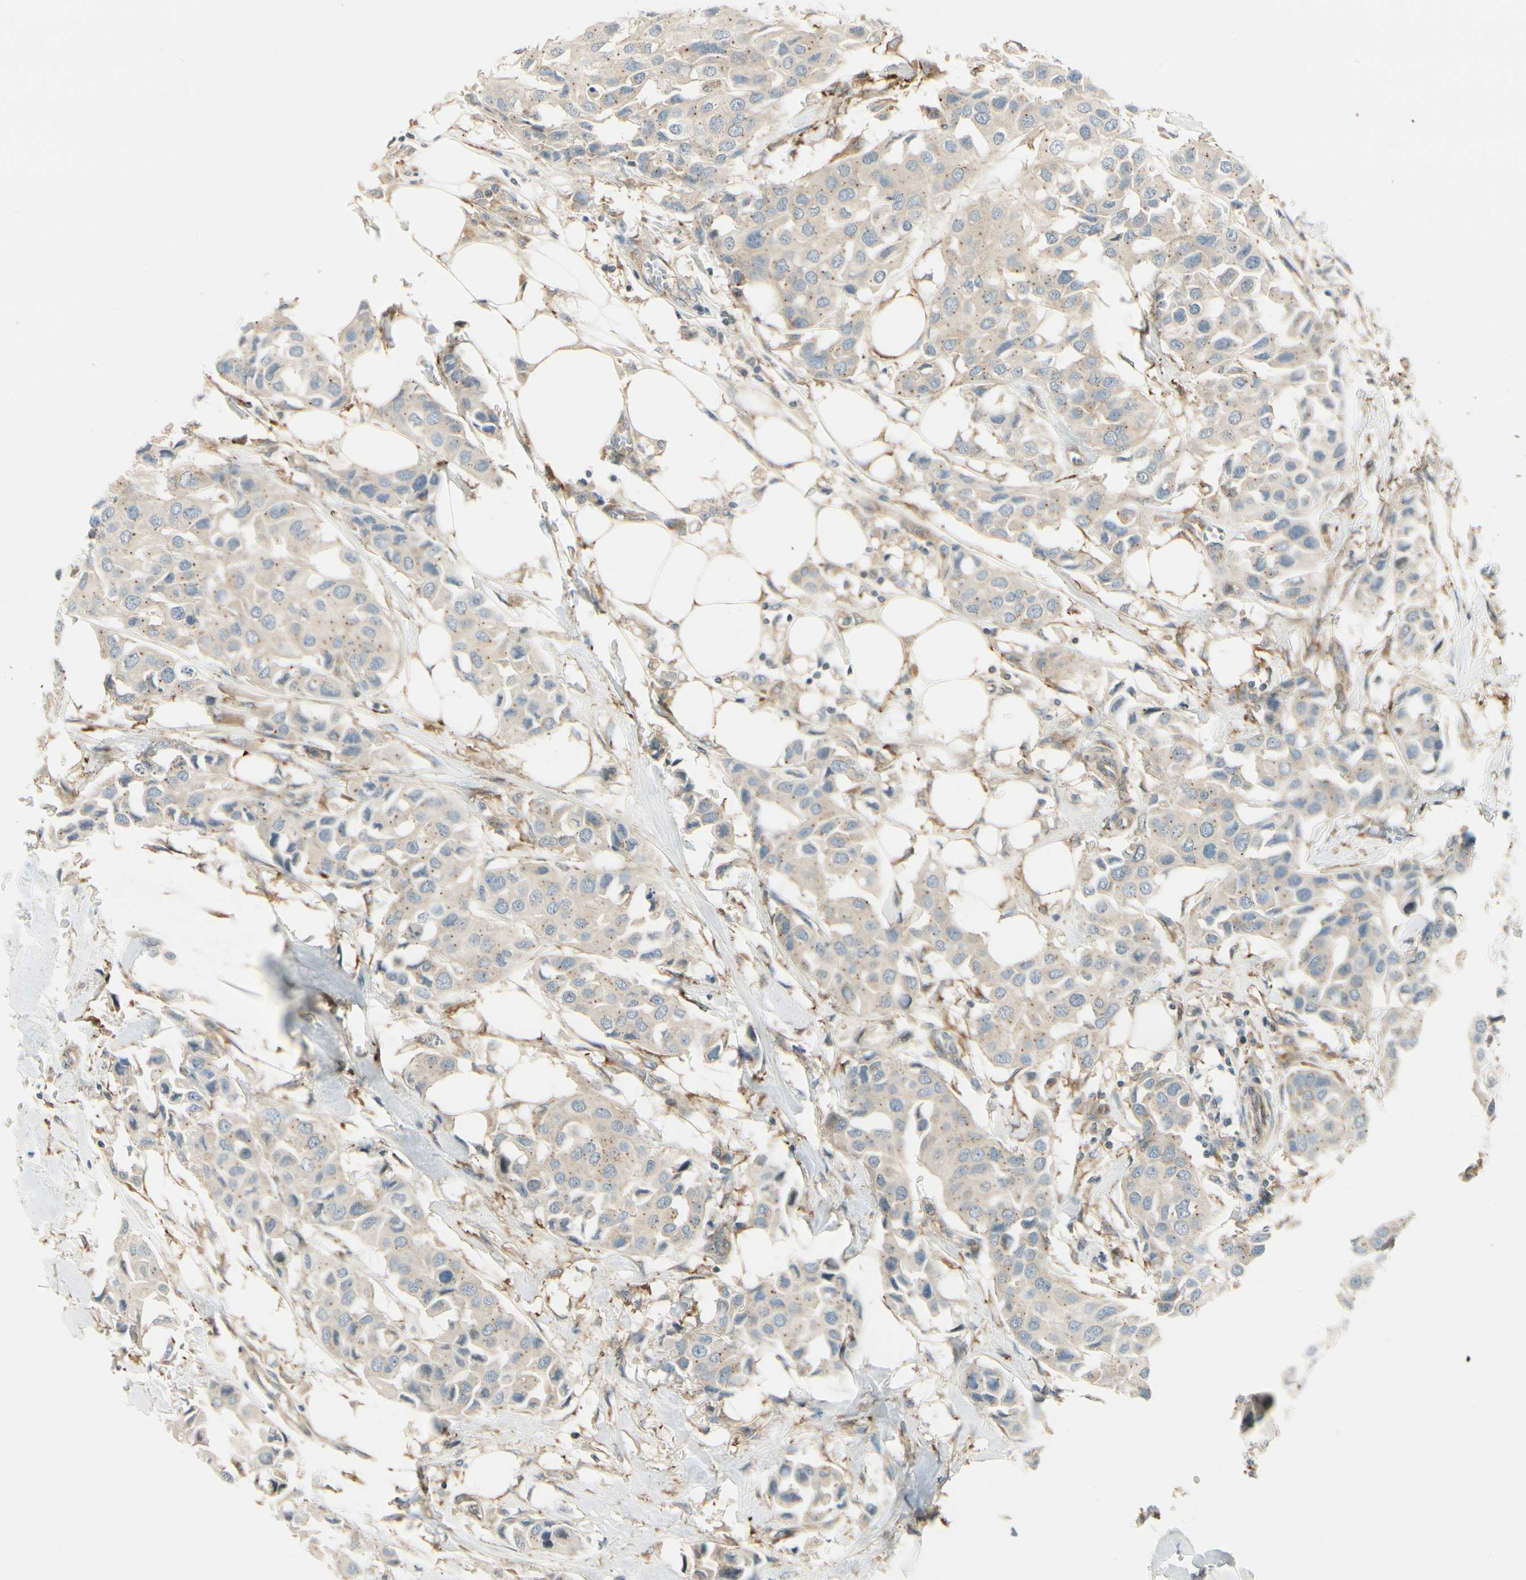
{"staining": {"intensity": "weak", "quantity": ">75%", "location": "cytoplasmic/membranous"}, "tissue": "breast cancer", "cell_type": "Tumor cells", "image_type": "cancer", "snomed": [{"axis": "morphology", "description": "Duct carcinoma"}, {"axis": "topography", "description": "Breast"}], "caption": "Breast invasive ductal carcinoma stained with a brown dye displays weak cytoplasmic/membranous positive expression in about >75% of tumor cells.", "gene": "MANSC1", "patient": {"sex": "female", "age": 80}}